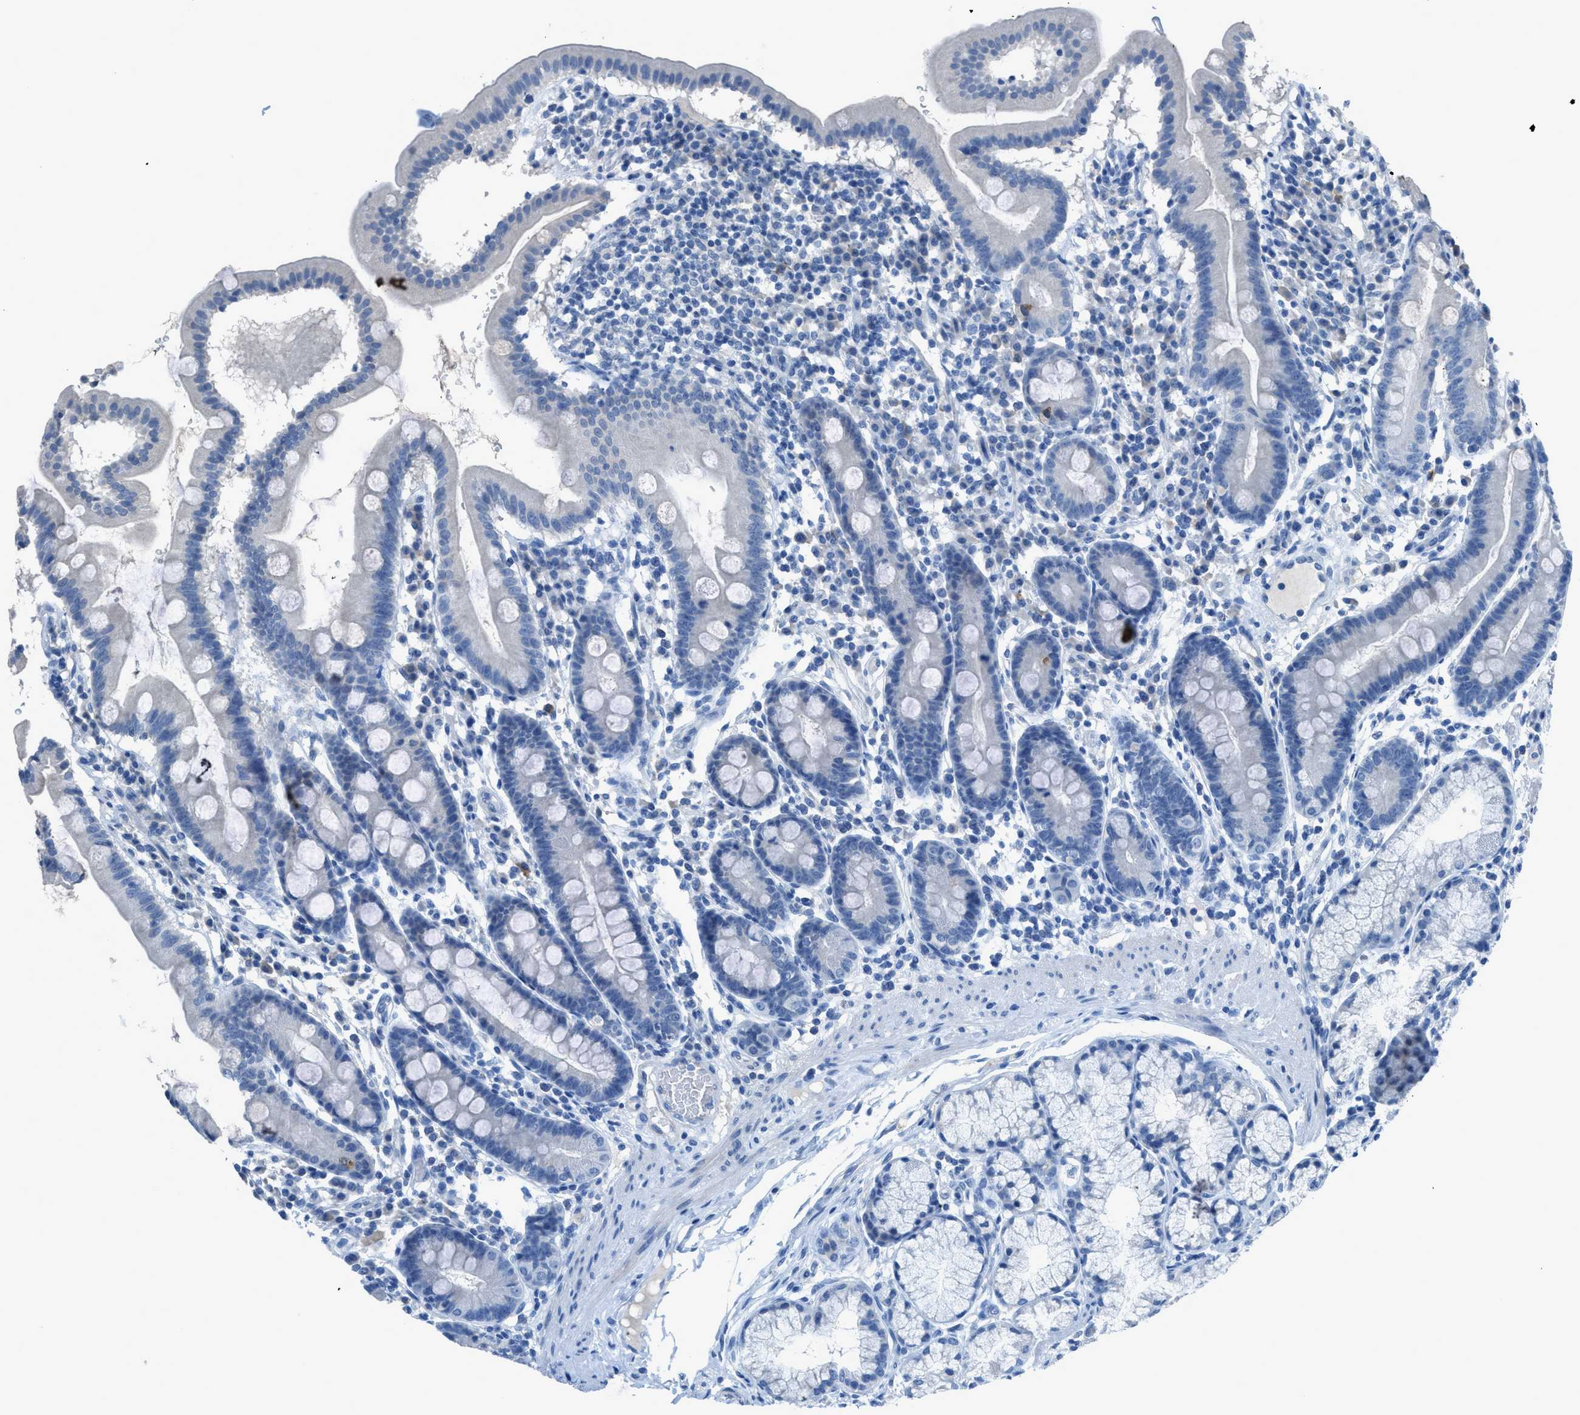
{"staining": {"intensity": "negative", "quantity": "none", "location": "none"}, "tissue": "duodenum", "cell_type": "Glandular cells", "image_type": "normal", "snomed": [{"axis": "morphology", "description": "Normal tissue, NOS"}, {"axis": "topography", "description": "Duodenum"}], "caption": "There is no significant expression in glandular cells of duodenum. (DAB IHC visualized using brightfield microscopy, high magnification).", "gene": "ACAN", "patient": {"sex": "male", "age": 50}}